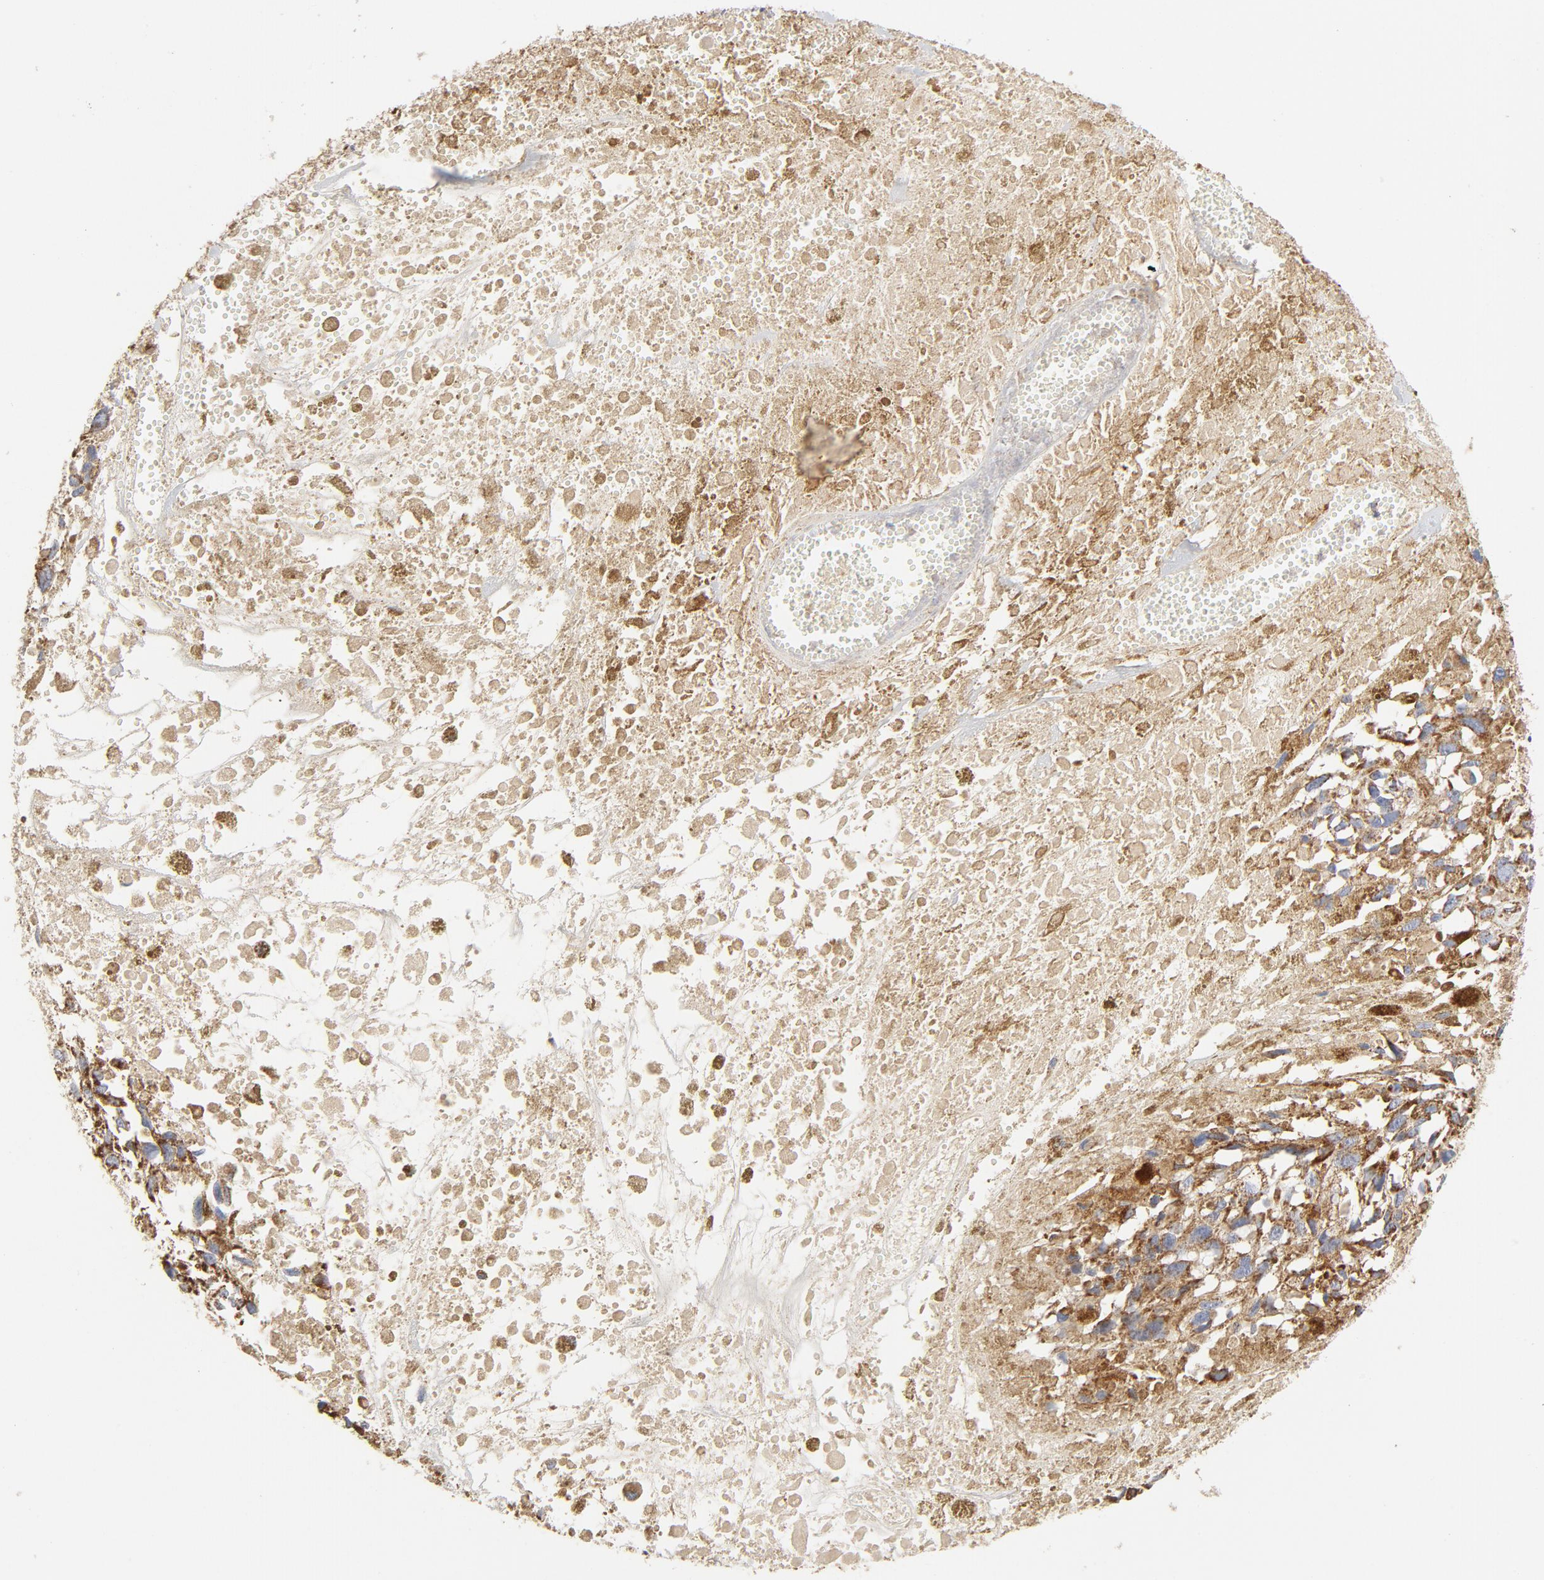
{"staining": {"intensity": "strong", "quantity": ">75%", "location": "cytoplasmic/membranous"}, "tissue": "melanoma", "cell_type": "Tumor cells", "image_type": "cancer", "snomed": [{"axis": "morphology", "description": "Malignant melanoma, Metastatic site"}, {"axis": "topography", "description": "Lymph node"}], "caption": "Immunohistochemical staining of melanoma reveals high levels of strong cytoplasmic/membranous positivity in approximately >75% of tumor cells.", "gene": "PCNX4", "patient": {"sex": "male", "age": 59}}